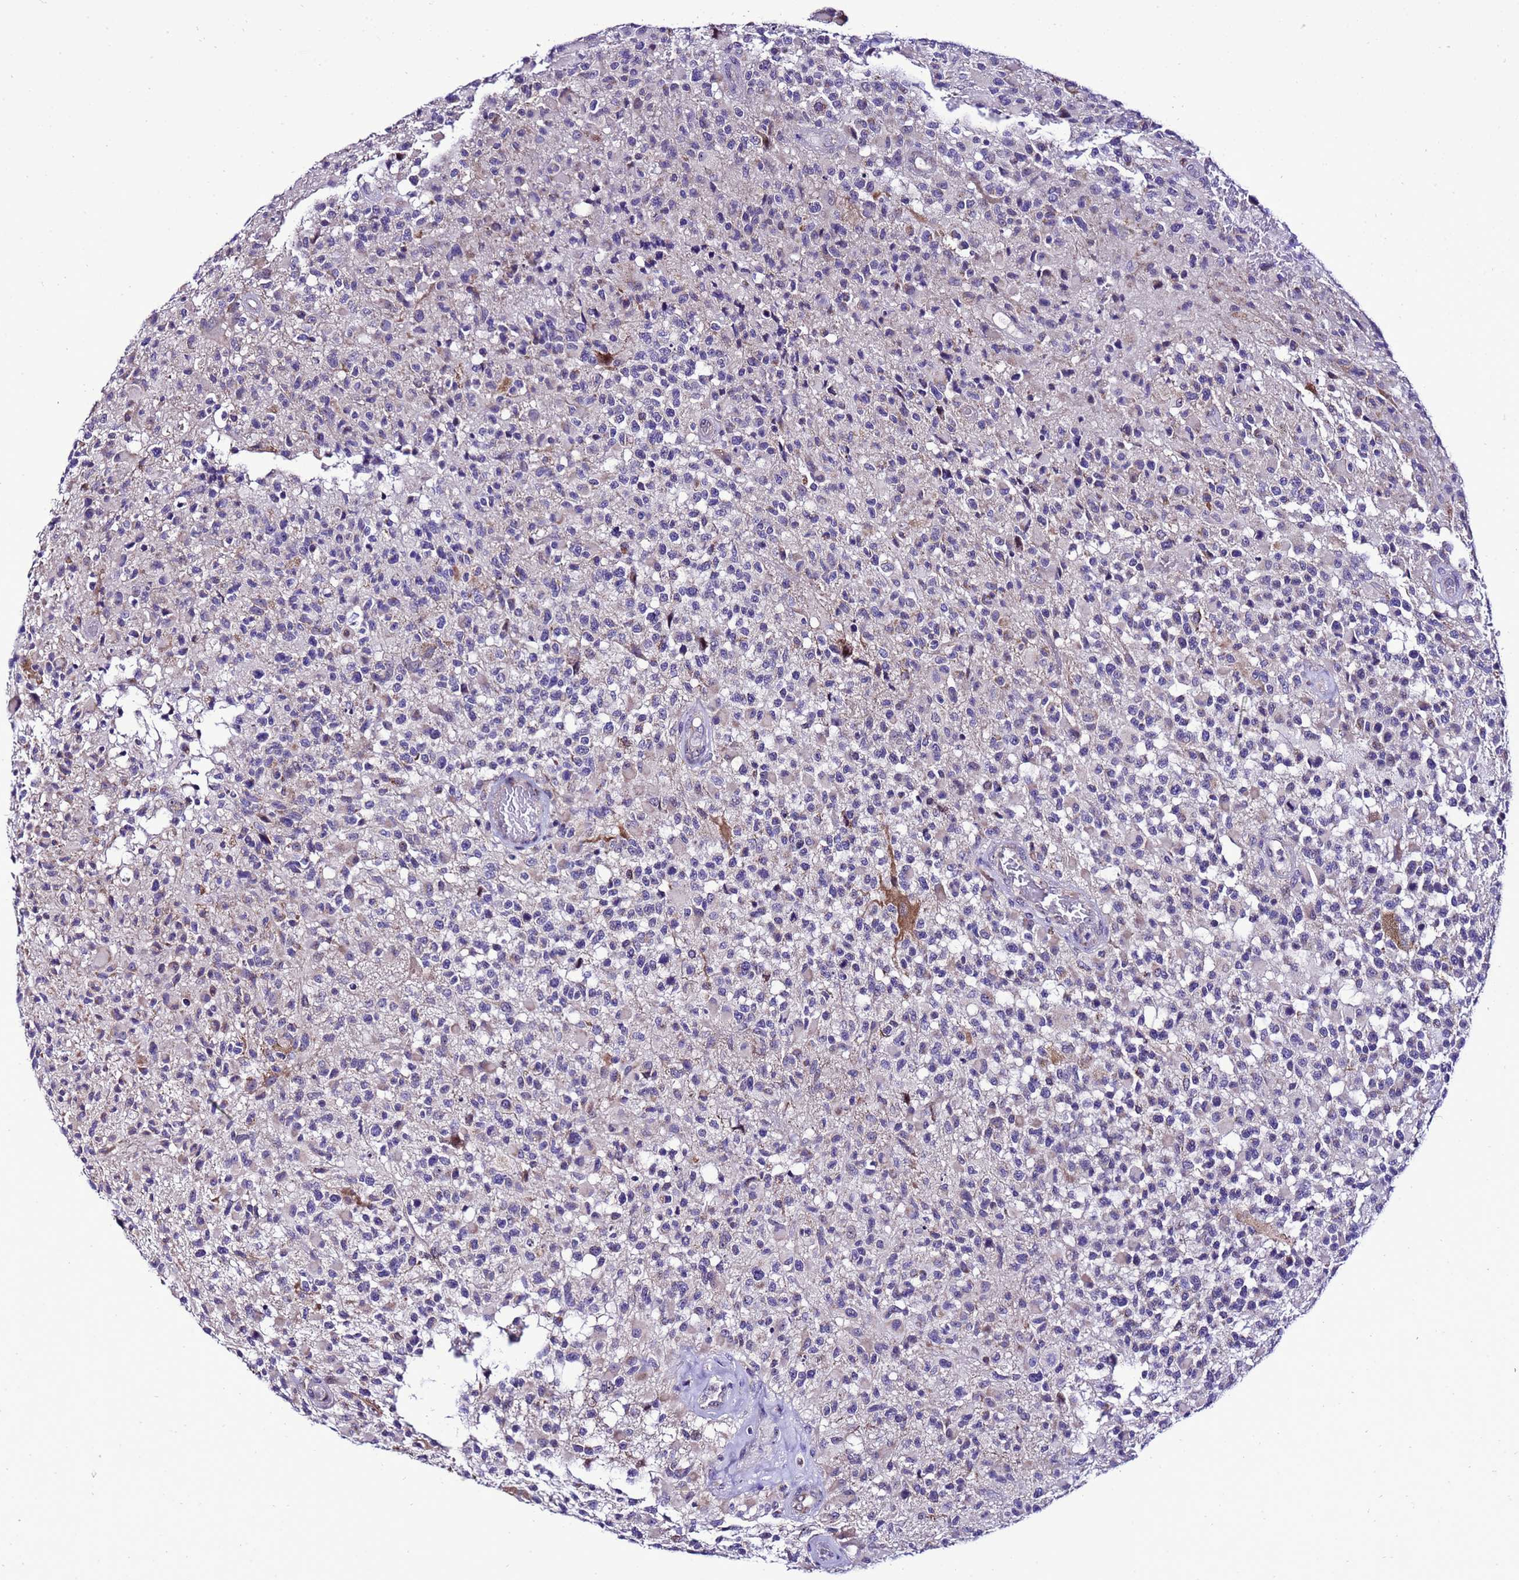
{"staining": {"intensity": "negative", "quantity": "none", "location": "none"}, "tissue": "glioma", "cell_type": "Tumor cells", "image_type": "cancer", "snomed": [{"axis": "morphology", "description": "Glioma, malignant, High grade"}, {"axis": "morphology", "description": "Glioblastoma, NOS"}, {"axis": "topography", "description": "Brain"}], "caption": "Tumor cells show no significant protein expression in glioma.", "gene": "DPH6", "patient": {"sex": "male", "age": 60}}